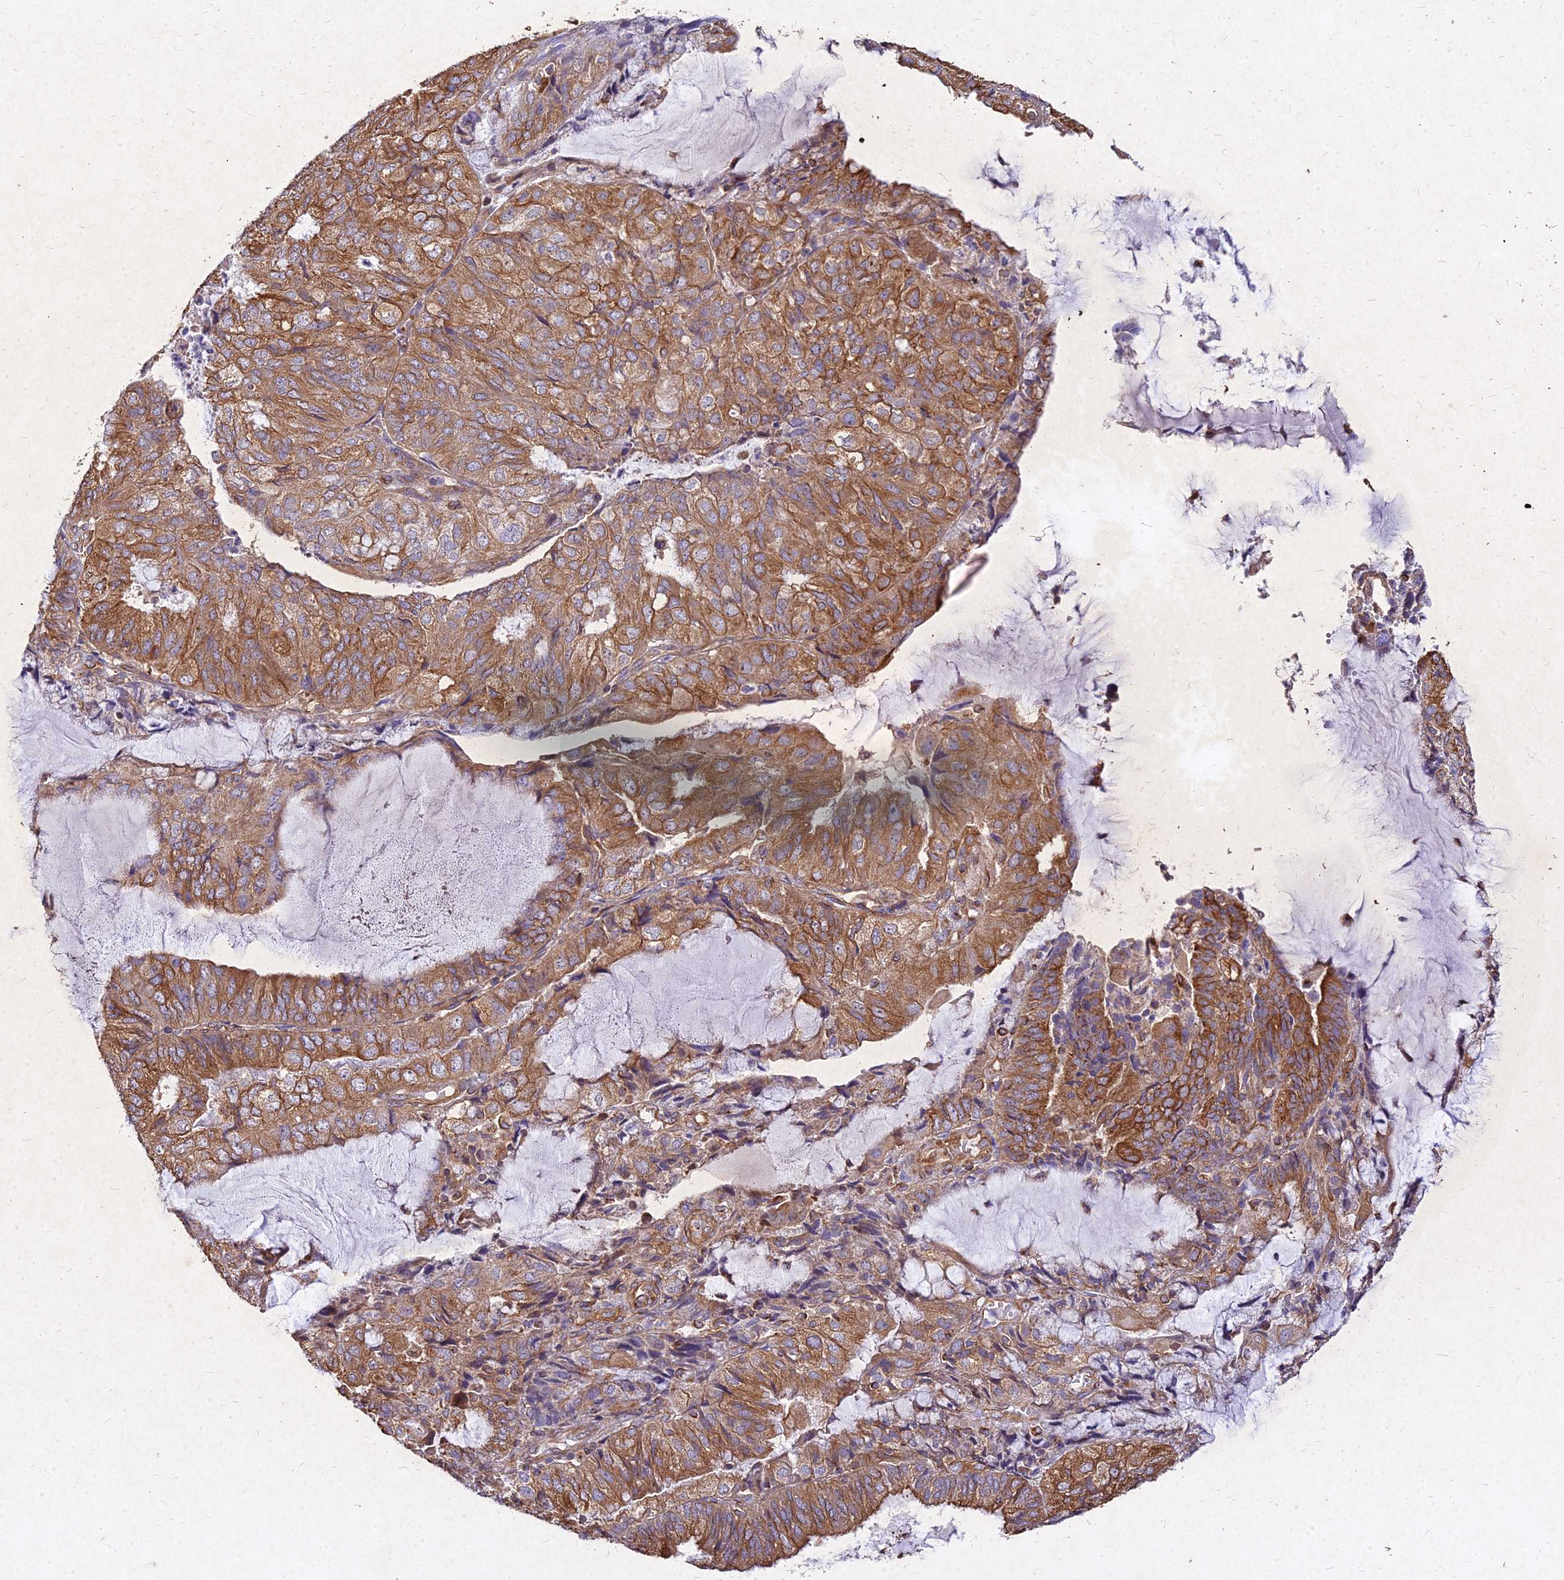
{"staining": {"intensity": "moderate", "quantity": ">75%", "location": "cytoplasmic/membranous"}, "tissue": "endometrial cancer", "cell_type": "Tumor cells", "image_type": "cancer", "snomed": [{"axis": "morphology", "description": "Adenocarcinoma, NOS"}, {"axis": "topography", "description": "Endometrium"}], "caption": "This is an image of immunohistochemistry (IHC) staining of adenocarcinoma (endometrial), which shows moderate staining in the cytoplasmic/membranous of tumor cells.", "gene": "SKA1", "patient": {"sex": "female", "age": 81}}